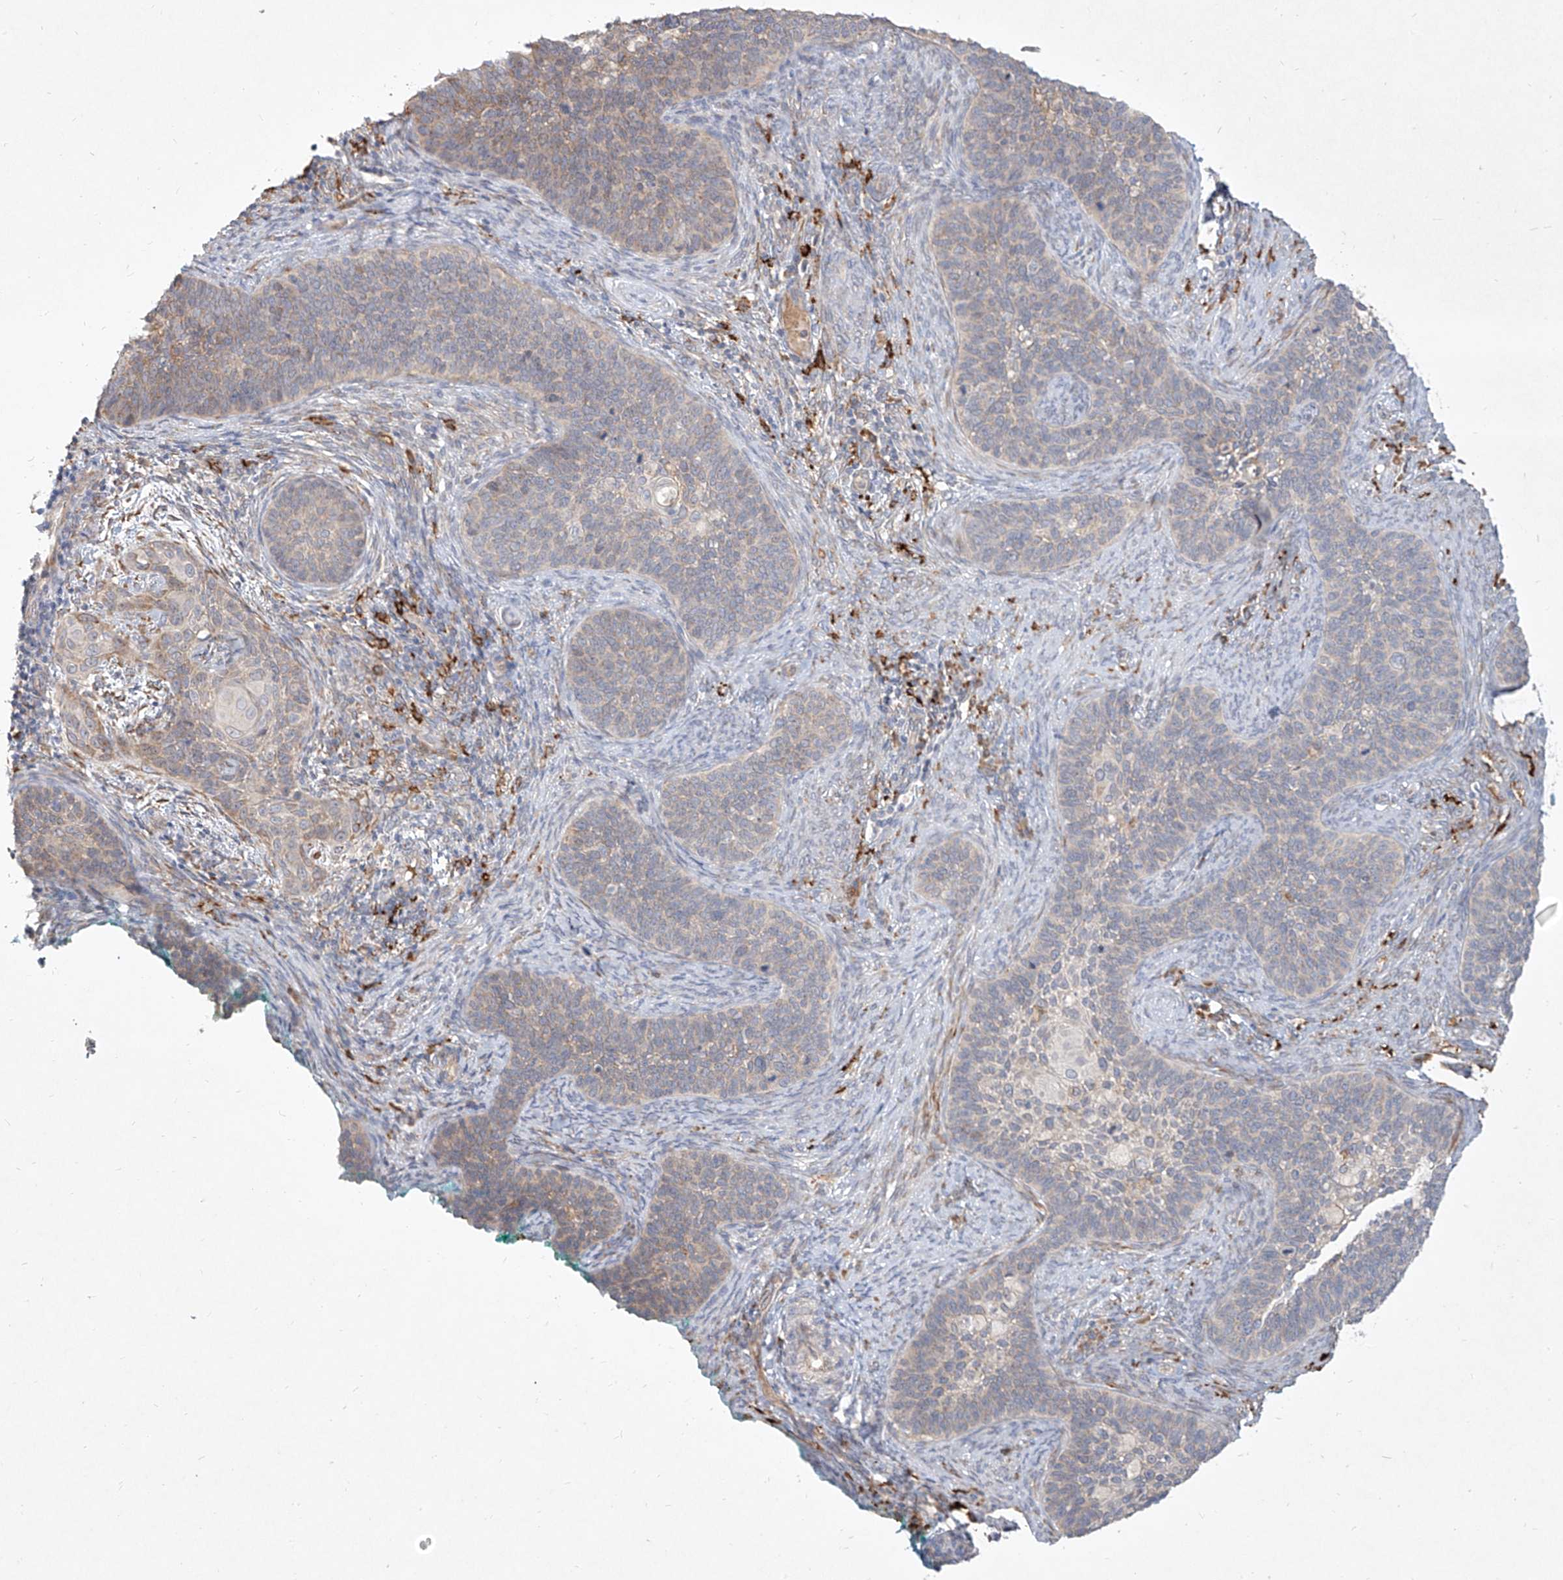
{"staining": {"intensity": "negative", "quantity": "none", "location": "none"}, "tissue": "cervical cancer", "cell_type": "Tumor cells", "image_type": "cancer", "snomed": [{"axis": "morphology", "description": "Squamous cell carcinoma, NOS"}, {"axis": "topography", "description": "Cervix"}], "caption": "The micrograph exhibits no staining of tumor cells in squamous cell carcinoma (cervical). The staining was performed using DAB (3,3'-diaminobenzidine) to visualize the protein expression in brown, while the nuclei were stained in blue with hematoxylin (Magnification: 20x).", "gene": "CD209", "patient": {"sex": "female", "age": 33}}